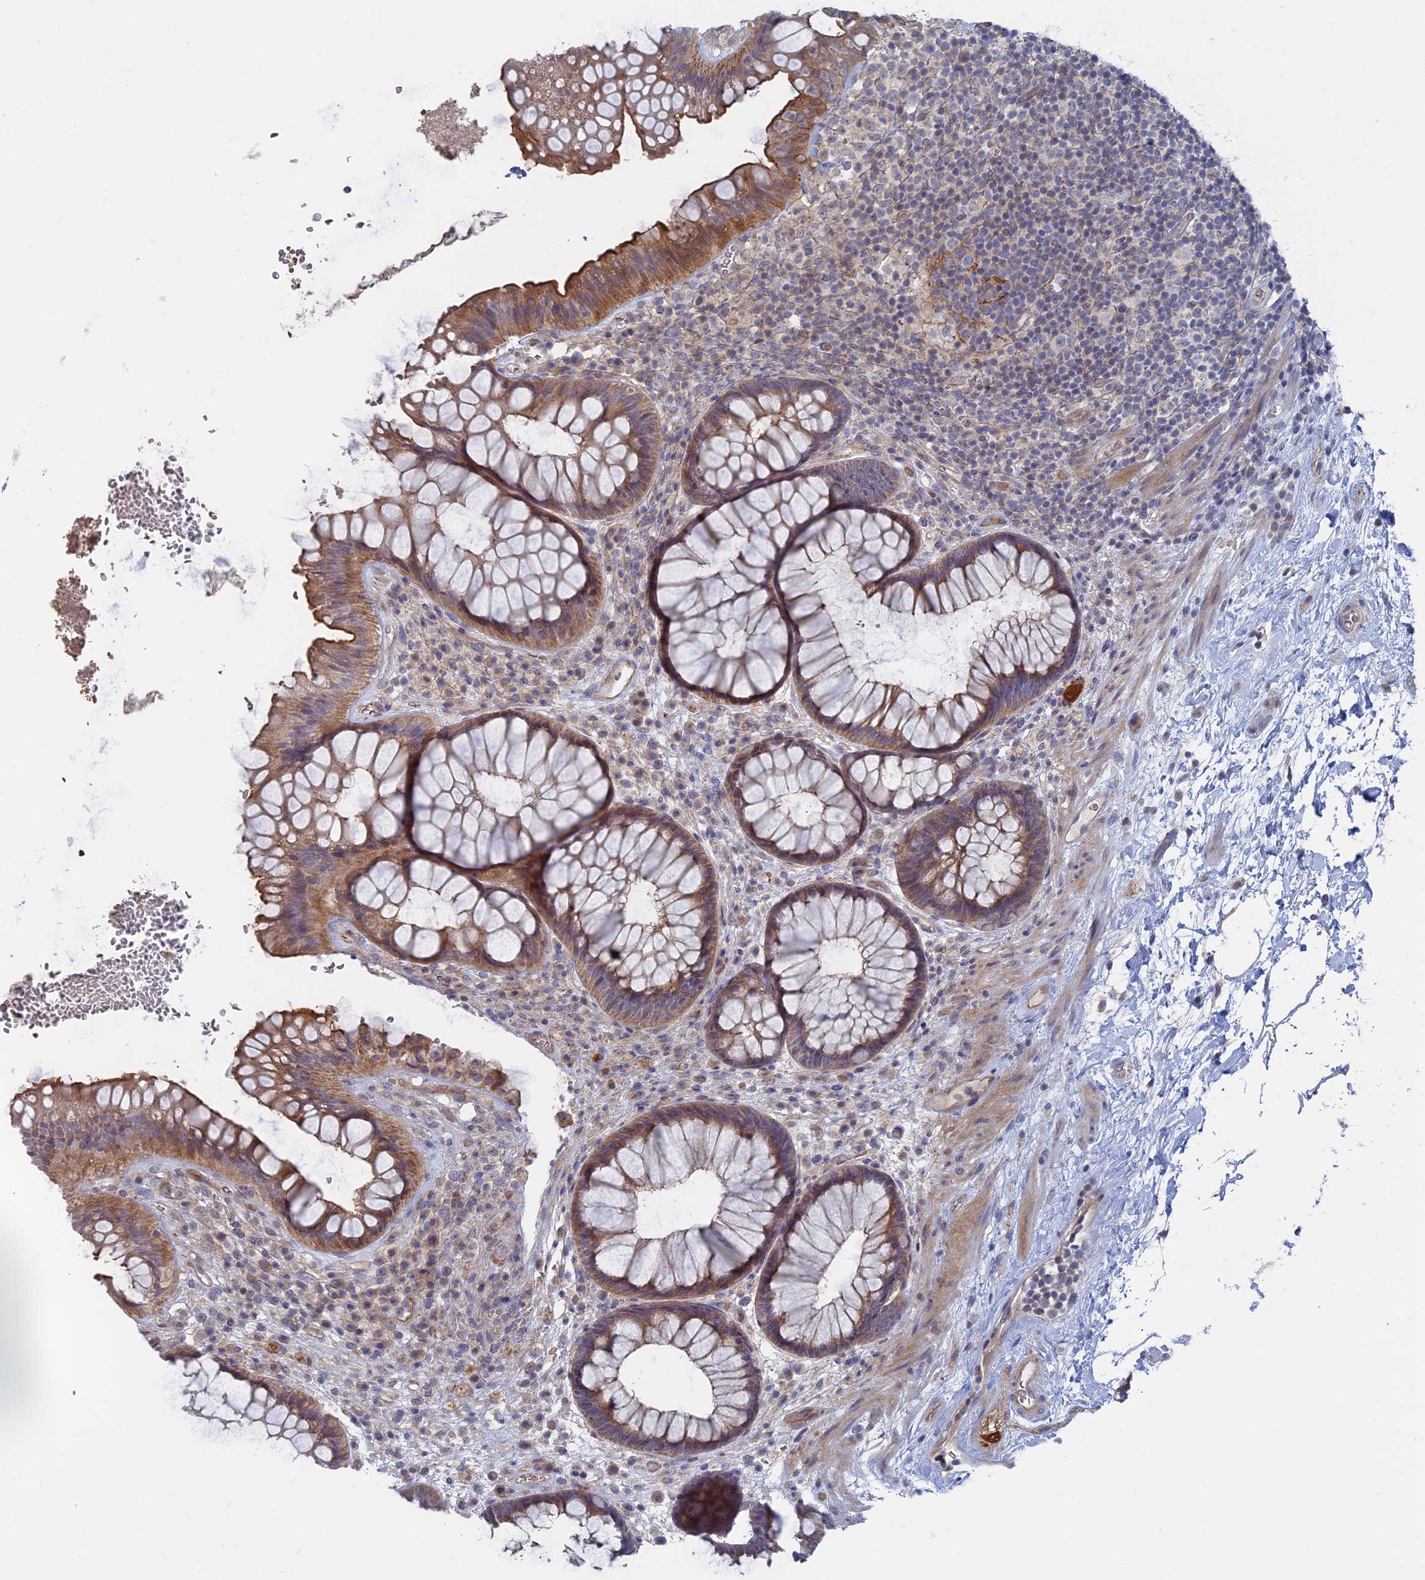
{"staining": {"intensity": "moderate", "quantity": ">75%", "location": "cytoplasmic/membranous"}, "tissue": "rectum", "cell_type": "Glandular cells", "image_type": "normal", "snomed": [{"axis": "morphology", "description": "Normal tissue, NOS"}, {"axis": "topography", "description": "Rectum"}], "caption": "The immunohistochemical stain labels moderate cytoplasmic/membranous staining in glandular cells of unremarkable rectum.", "gene": "TBC1D30", "patient": {"sex": "male", "age": 51}}